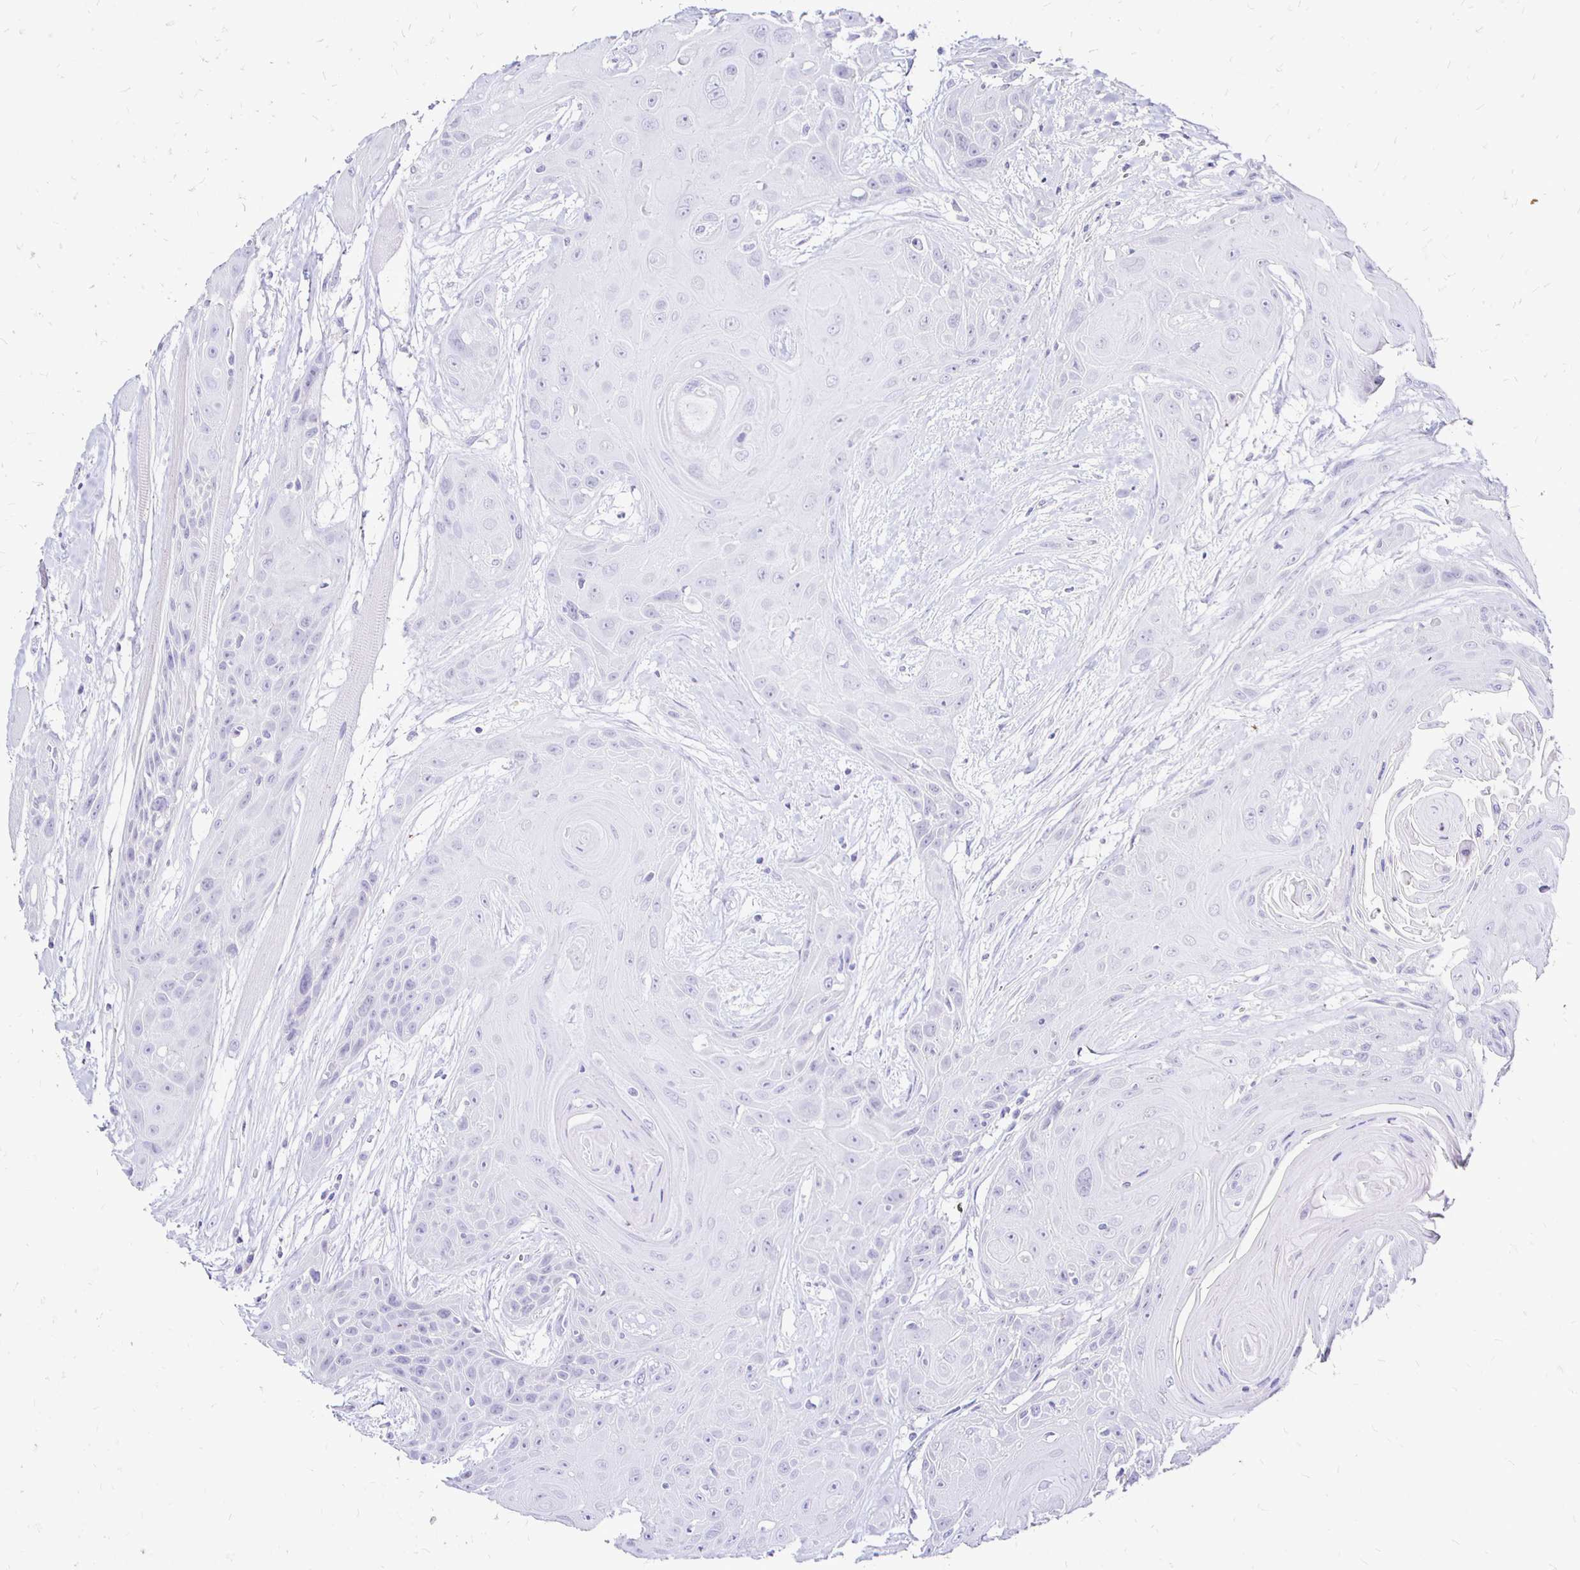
{"staining": {"intensity": "negative", "quantity": "none", "location": "none"}, "tissue": "head and neck cancer", "cell_type": "Tumor cells", "image_type": "cancer", "snomed": [{"axis": "morphology", "description": "Squamous cell carcinoma, NOS"}, {"axis": "topography", "description": "Head-Neck"}], "caption": "Immunohistochemistry photomicrograph of neoplastic tissue: squamous cell carcinoma (head and neck) stained with DAB displays no significant protein expression in tumor cells.", "gene": "IRGC", "patient": {"sex": "female", "age": 73}}